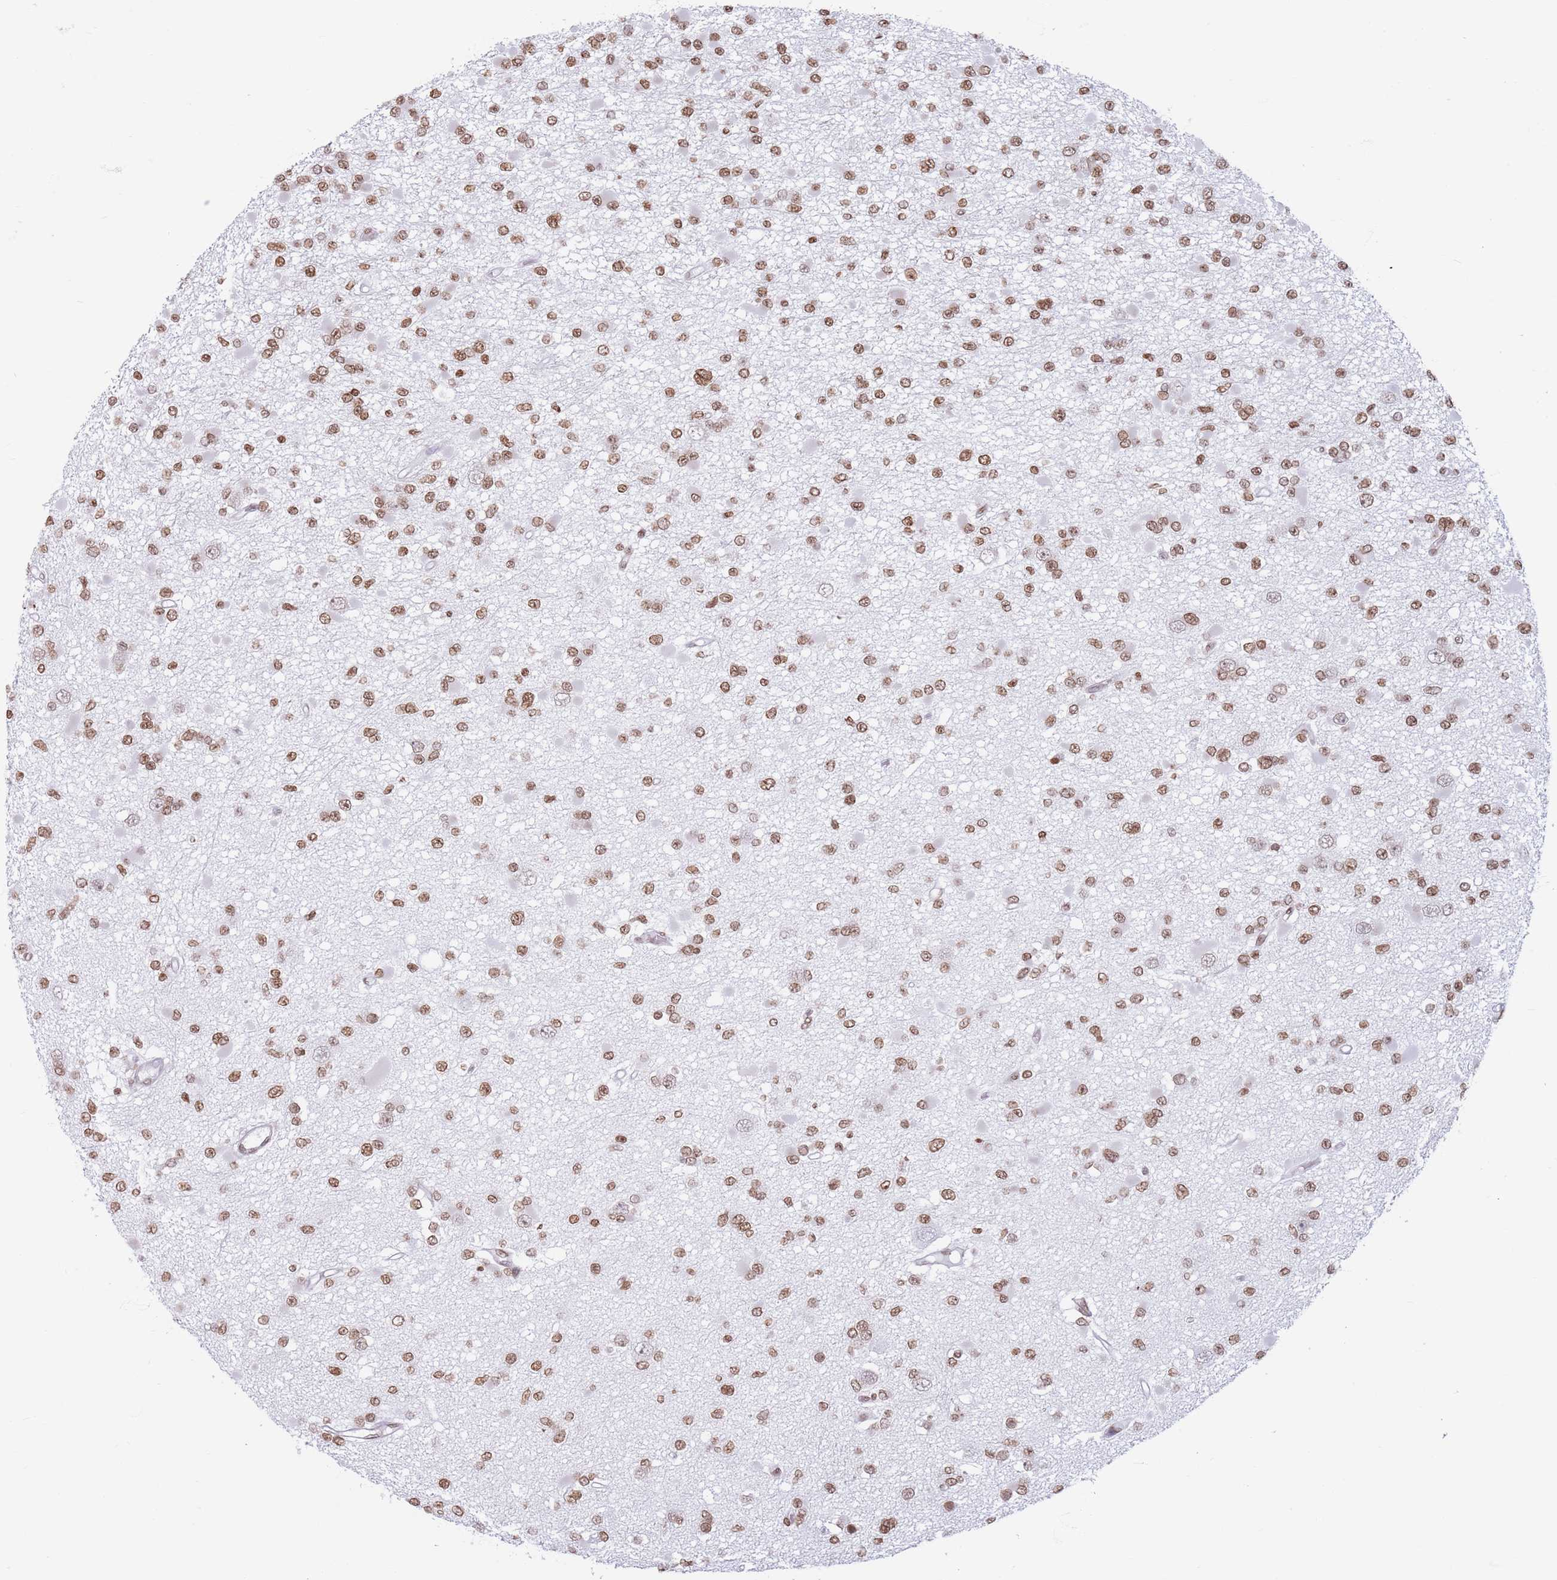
{"staining": {"intensity": "moderate", "quantity": ">75%", "location": "nuclear"}, "tissue": "glioma", "cell_type": "Tumor cells", "image_type": "cancer", "snomed": [{"axis": "morphology", "description": "Glioma, malignant, Low grade"}, {"axis": "topography", "description": "Brain"}], "caption": "The immunohistochemical stain shows moderate nuclear expression in tumor cells of malignant low-grade glioma tissue. Nuclei are stained in blue.", "gene": "RYK", "patient": {"sex": "female", "age": 22}}